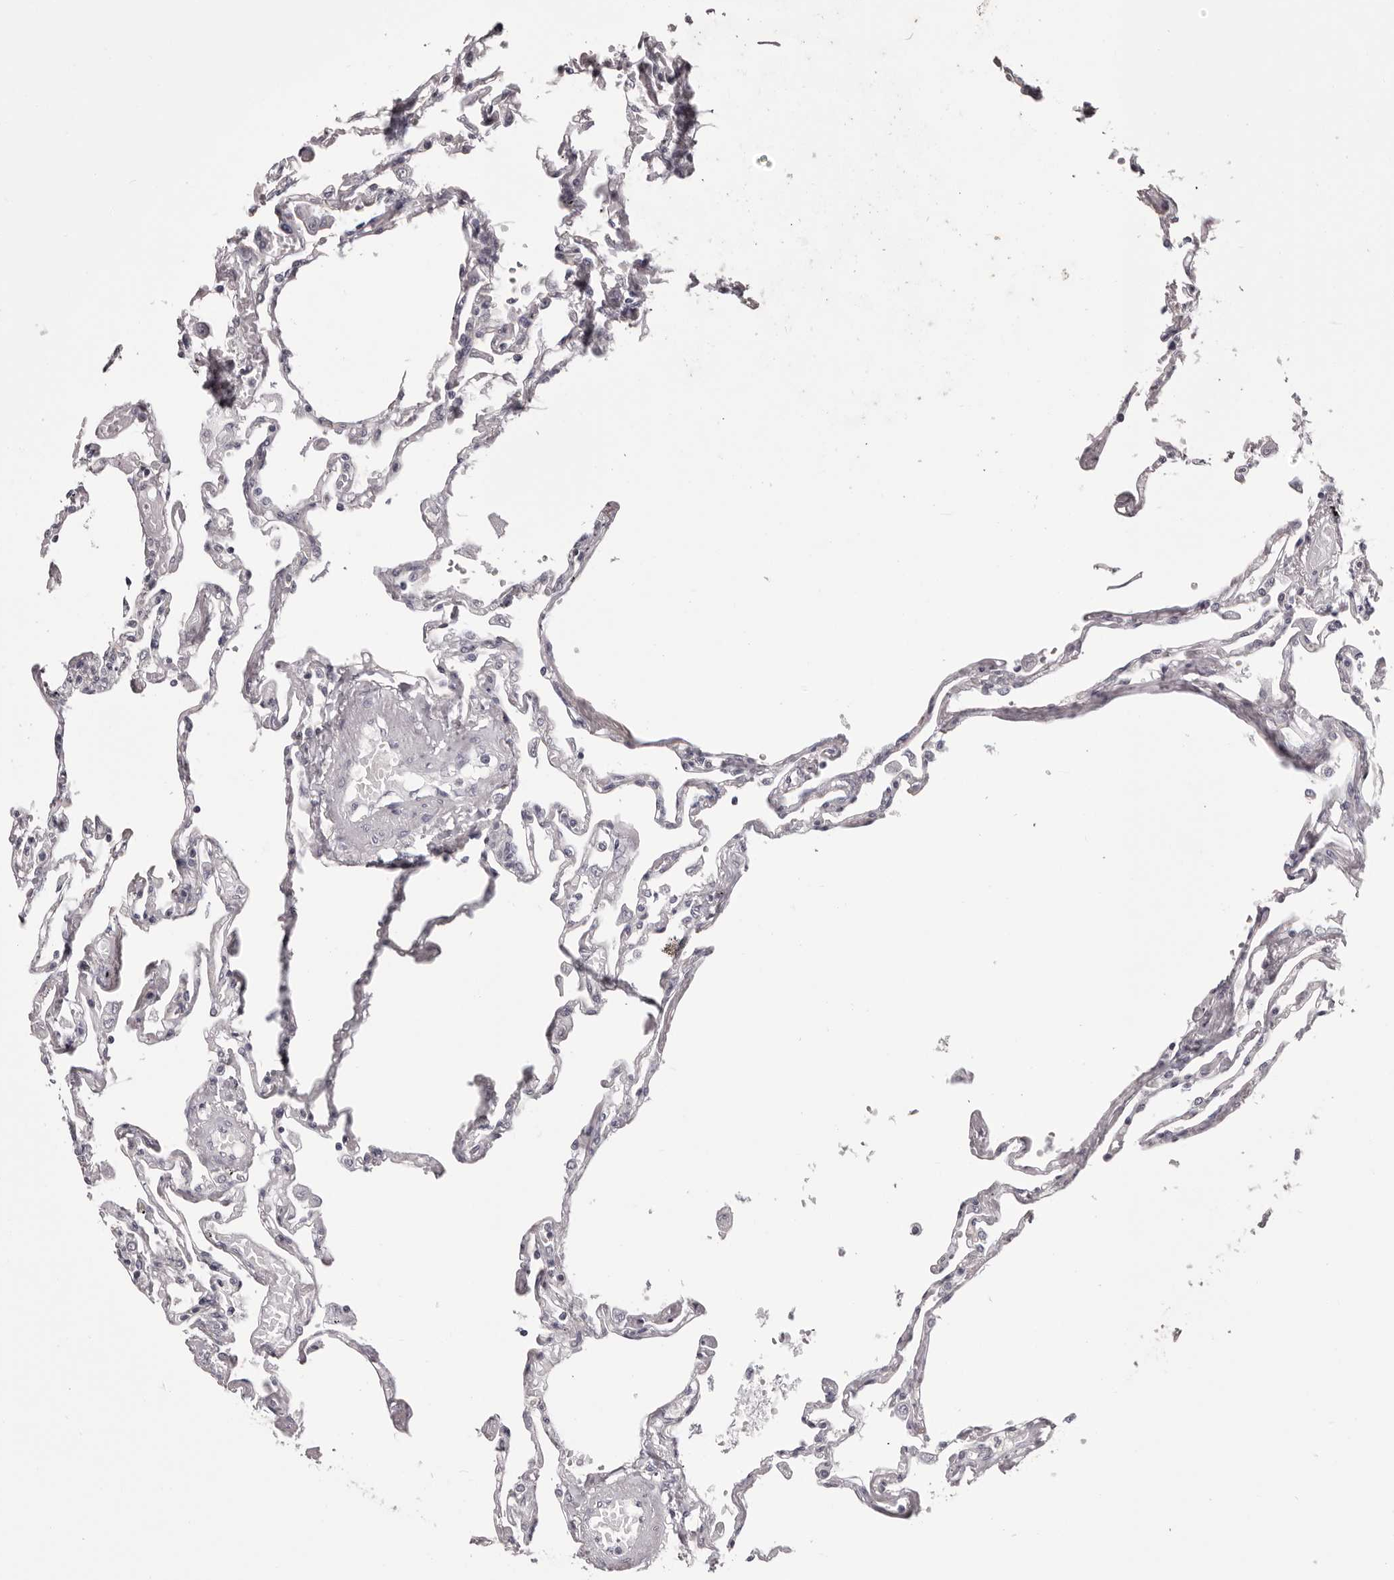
{"staining": {"intensity": "negative", "quantity": "none", "location": "none"}, "tissue": "lung", "cell_type": "Alveolar cells", "image_type": "normal", "snomed": [{"axis": "morphology", "description": "Normal tissue, NOS"}, {"axis": "topography", "description": "Lung"}], "caption": "This is an immunohistochemistry (IHC) photomicrograph of normal human lung. There is no staining in alveolar cells.", "gene": "OTUD3", "patient": {"sex": "female", "age": 67}}